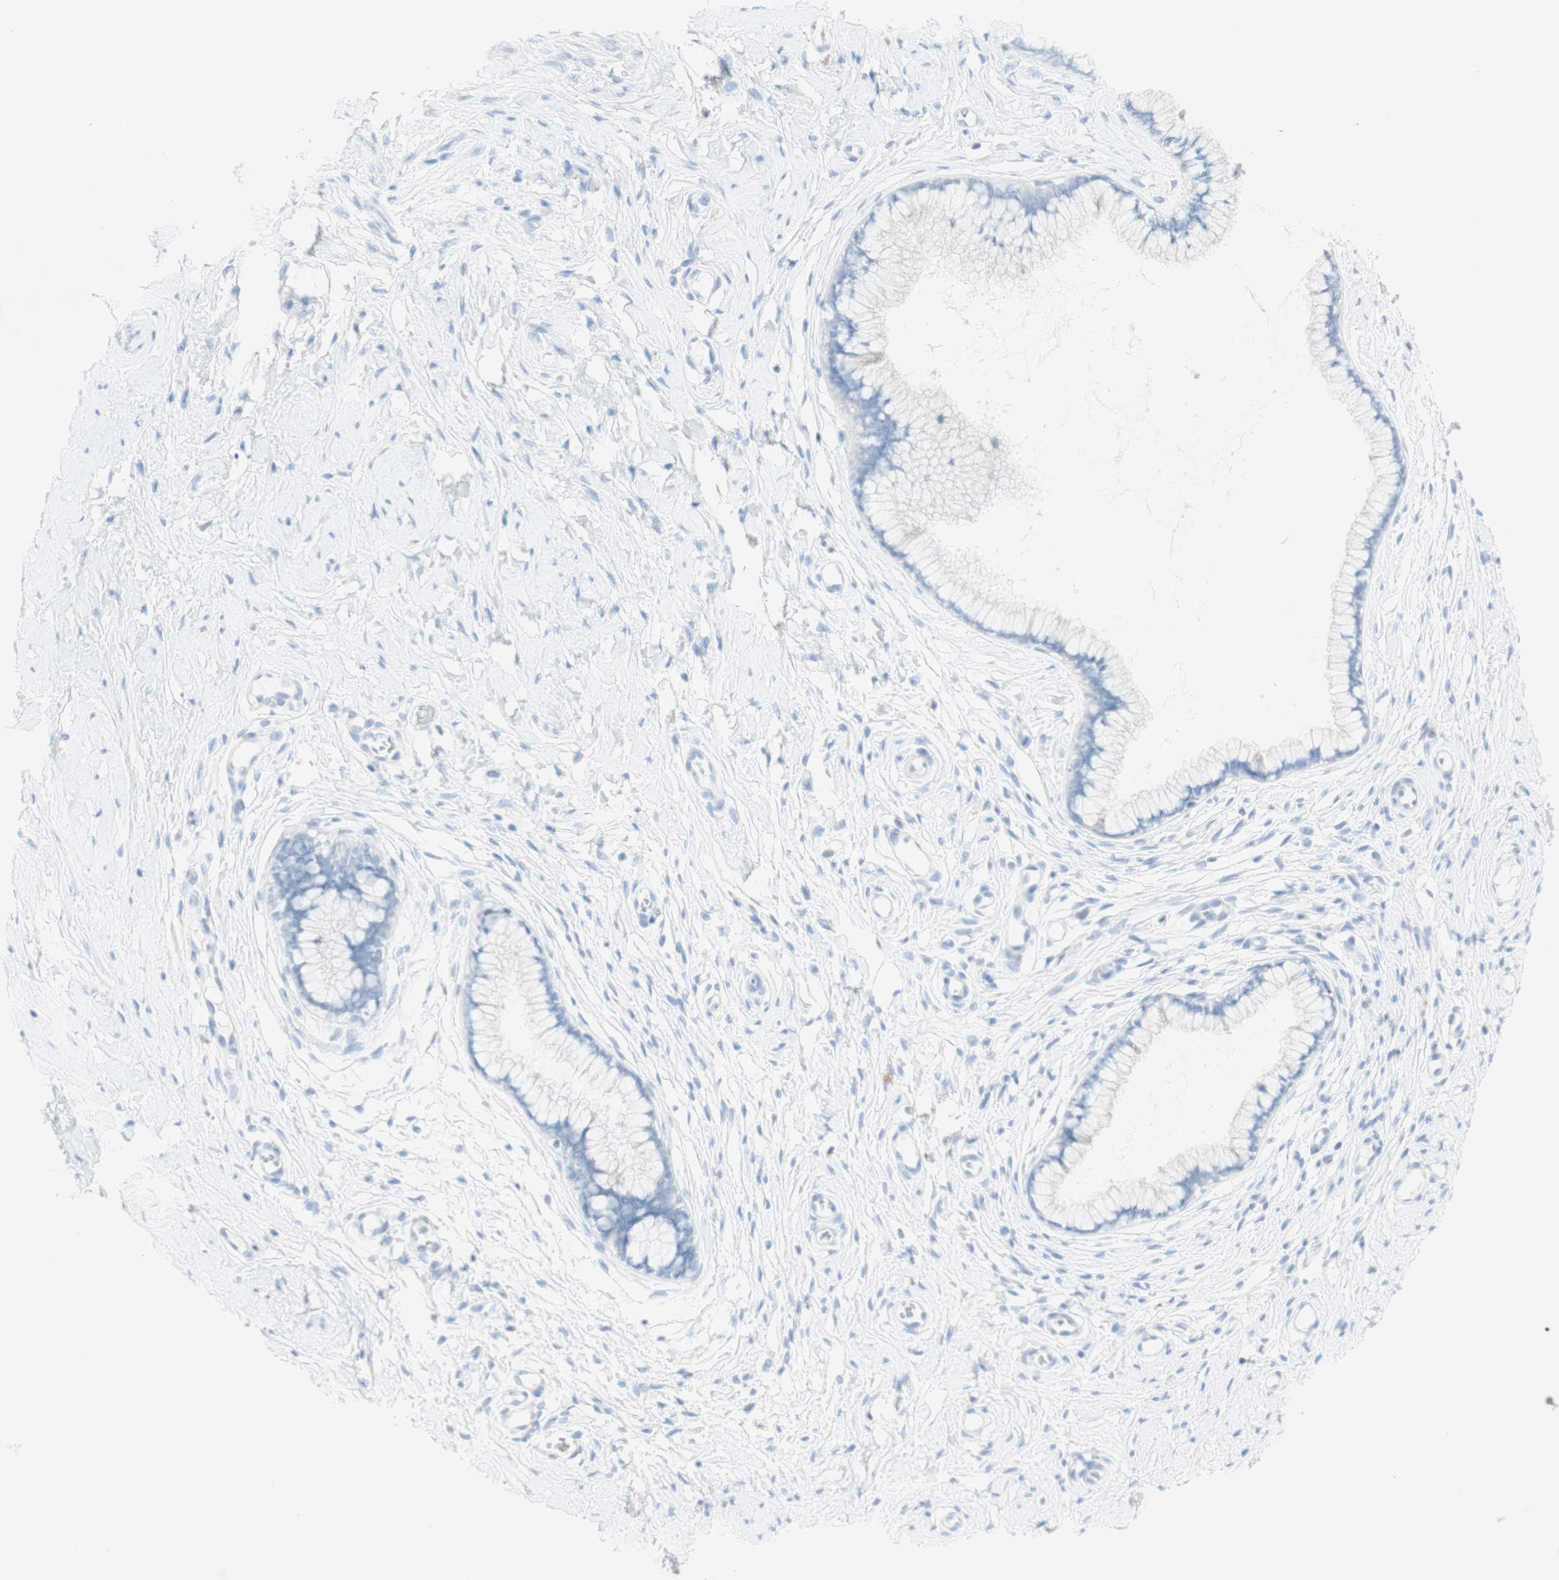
{"staining": {"intensity": "negative", "quantity": "none", "location": "none"}, "tissue": "cervix", "cell_type": "Glandular cells", "image_type": "normal", "snomed": [{"axis": "morphology", "description": "Normal tissue, NOS"}, {"axis": "topography", "description": "Cervix"}], "caption": "Glandular cells show no significant staining in benign cervix. The staining is performed using DAB brown chromogen with nuclei counter-stained in using hematoxylin.", "gene": "MANEA", "patient": {"sex": "female", "age": 65}}